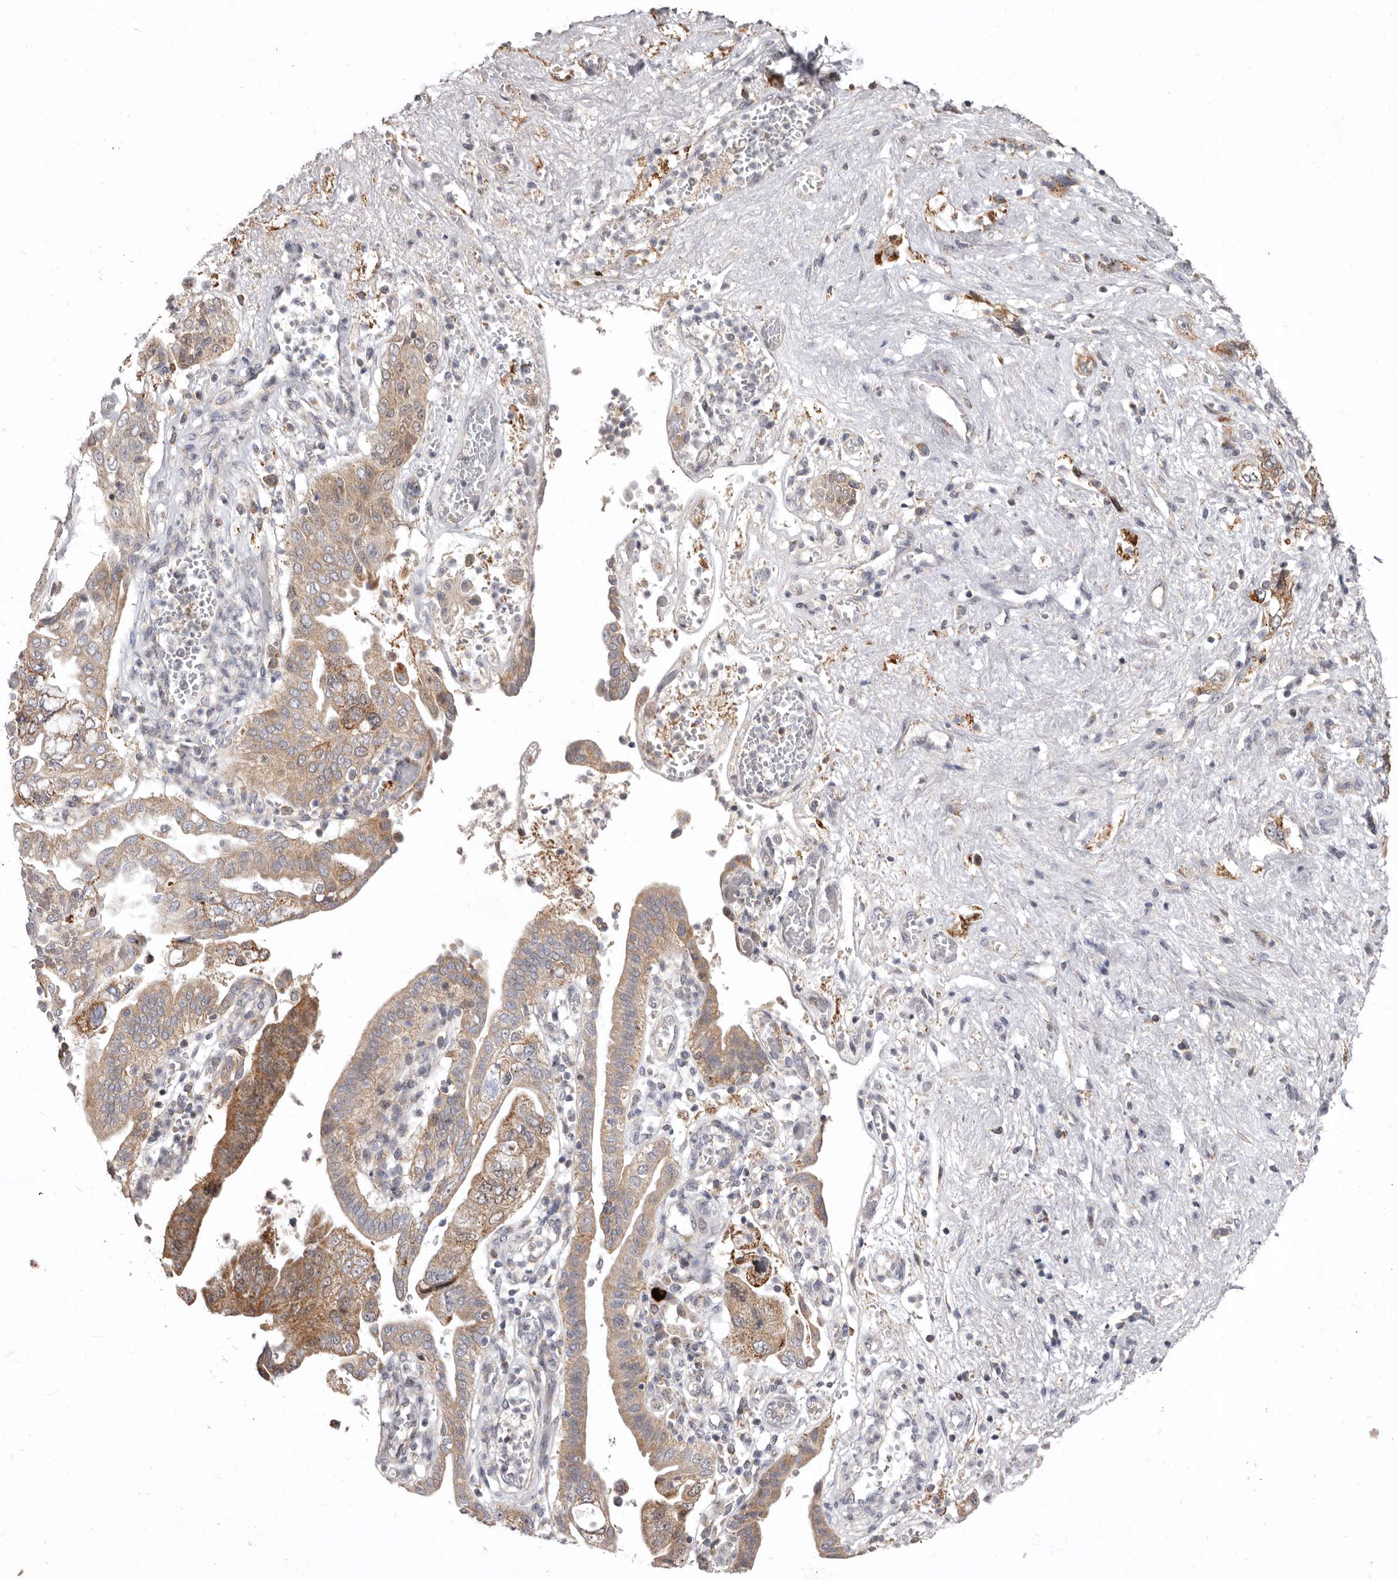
{"staining": {"intensity": "moderate", "quantity": ">75%", "location": "cytoplasmic/membranous"}, "tissue": "pancreatic cancer", "cell_type": "Tumor cells", "image_type": "cancer", "snomed": [{"axis": "morphology", "description": "Adenocarcinoma, NOS"}, {"axis": "topography", "description": "Pancreas"}], "caption": "Adenocarcinoma (pancreatic) was stained to show a protein in brown. There is medium levels of moderate cytoplasmic/membranous staining in about >75% of tumor cells.", "gene": "SMC4", "patient": {"sex": "female", "age": 73}}